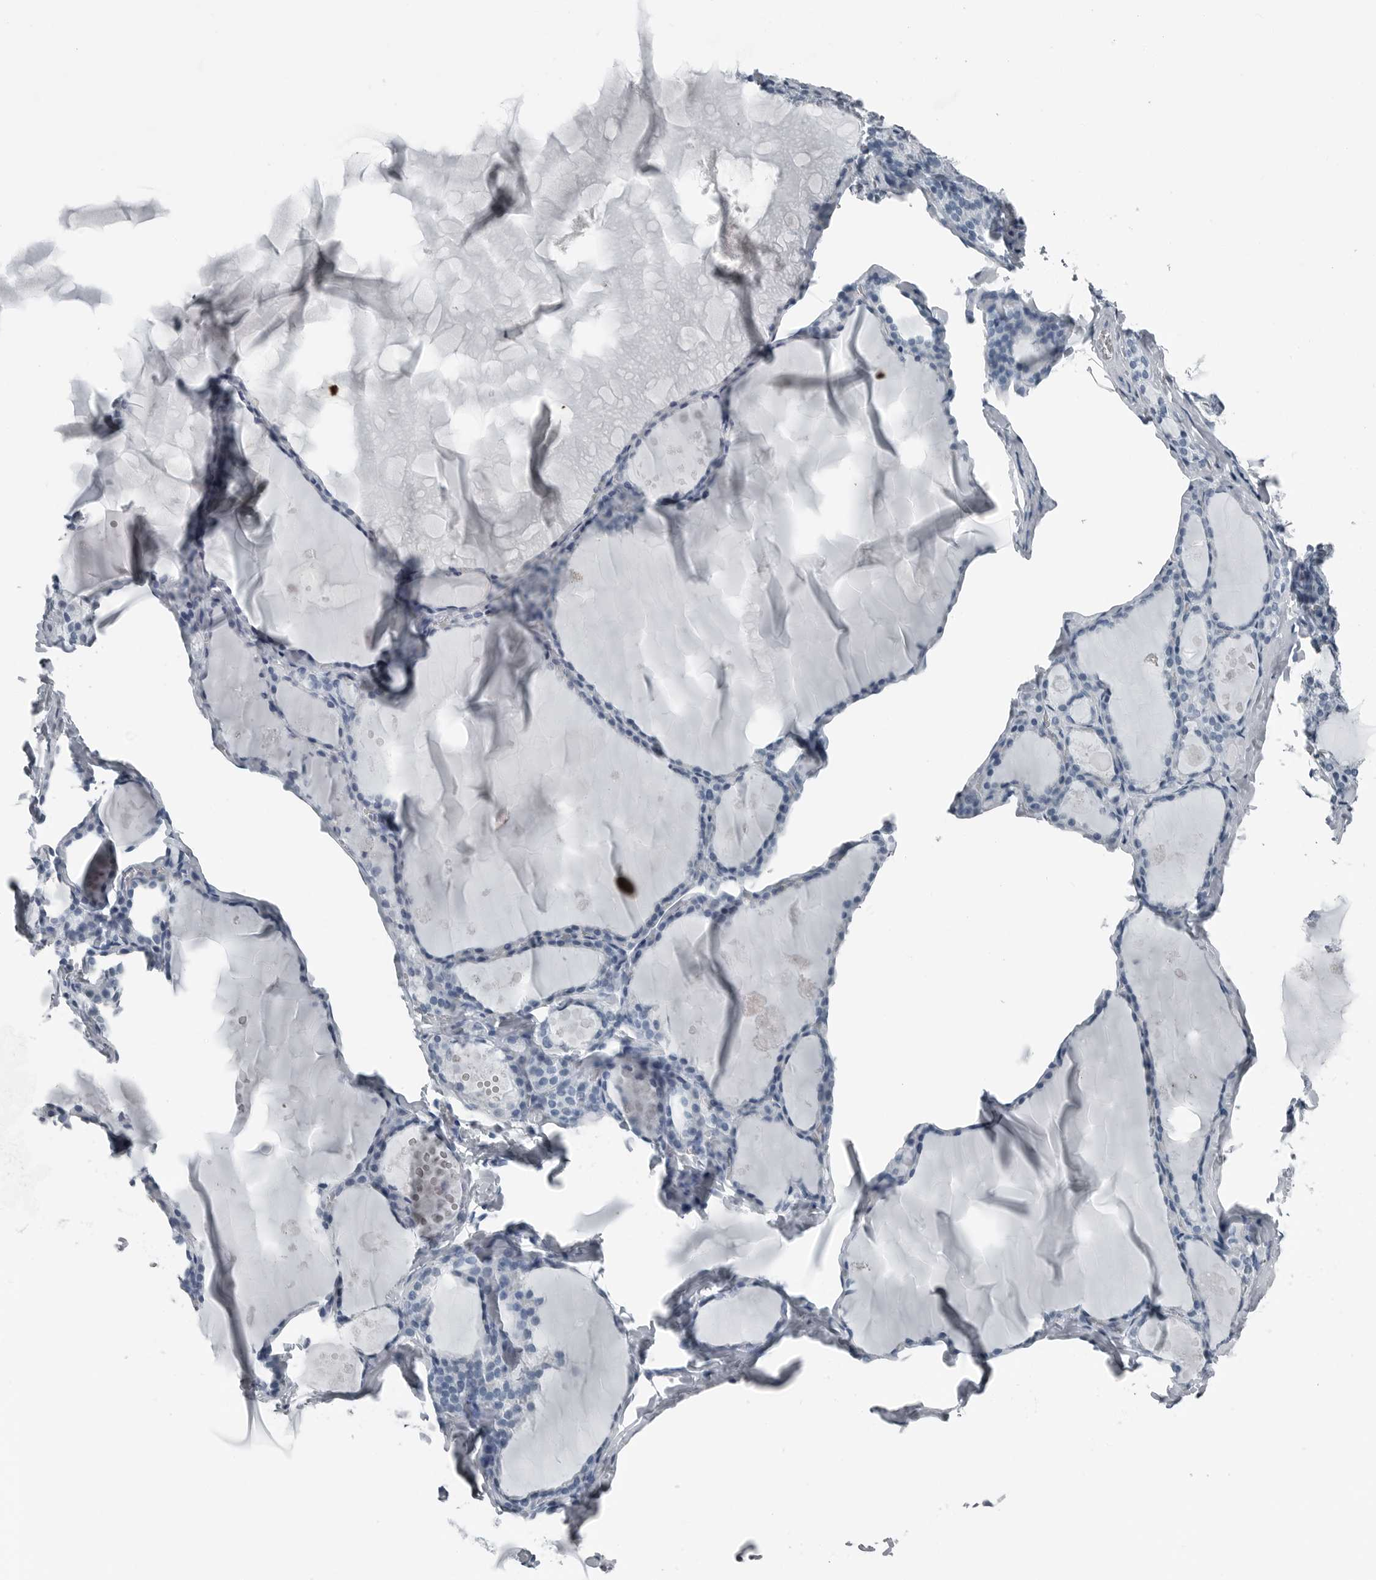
{"staining": {"intensity": "negative", "quantity": "none", "location": "none"}, "tissue": "thyroid gland", "cell_type": "Glandular cells", "image_type": "normal", "snomed": [{"axis": "morphology", "description": "Normal tissue, NOS"}, {"axis": "topography", "description": "Thyroid gland"}], "caption": "The immunohistochemistry (IHC) image has no significant expression in glandular cells of thyroid gland.", "gene": "SPINK1", "patient": {"sex": "male", "age": 56}}